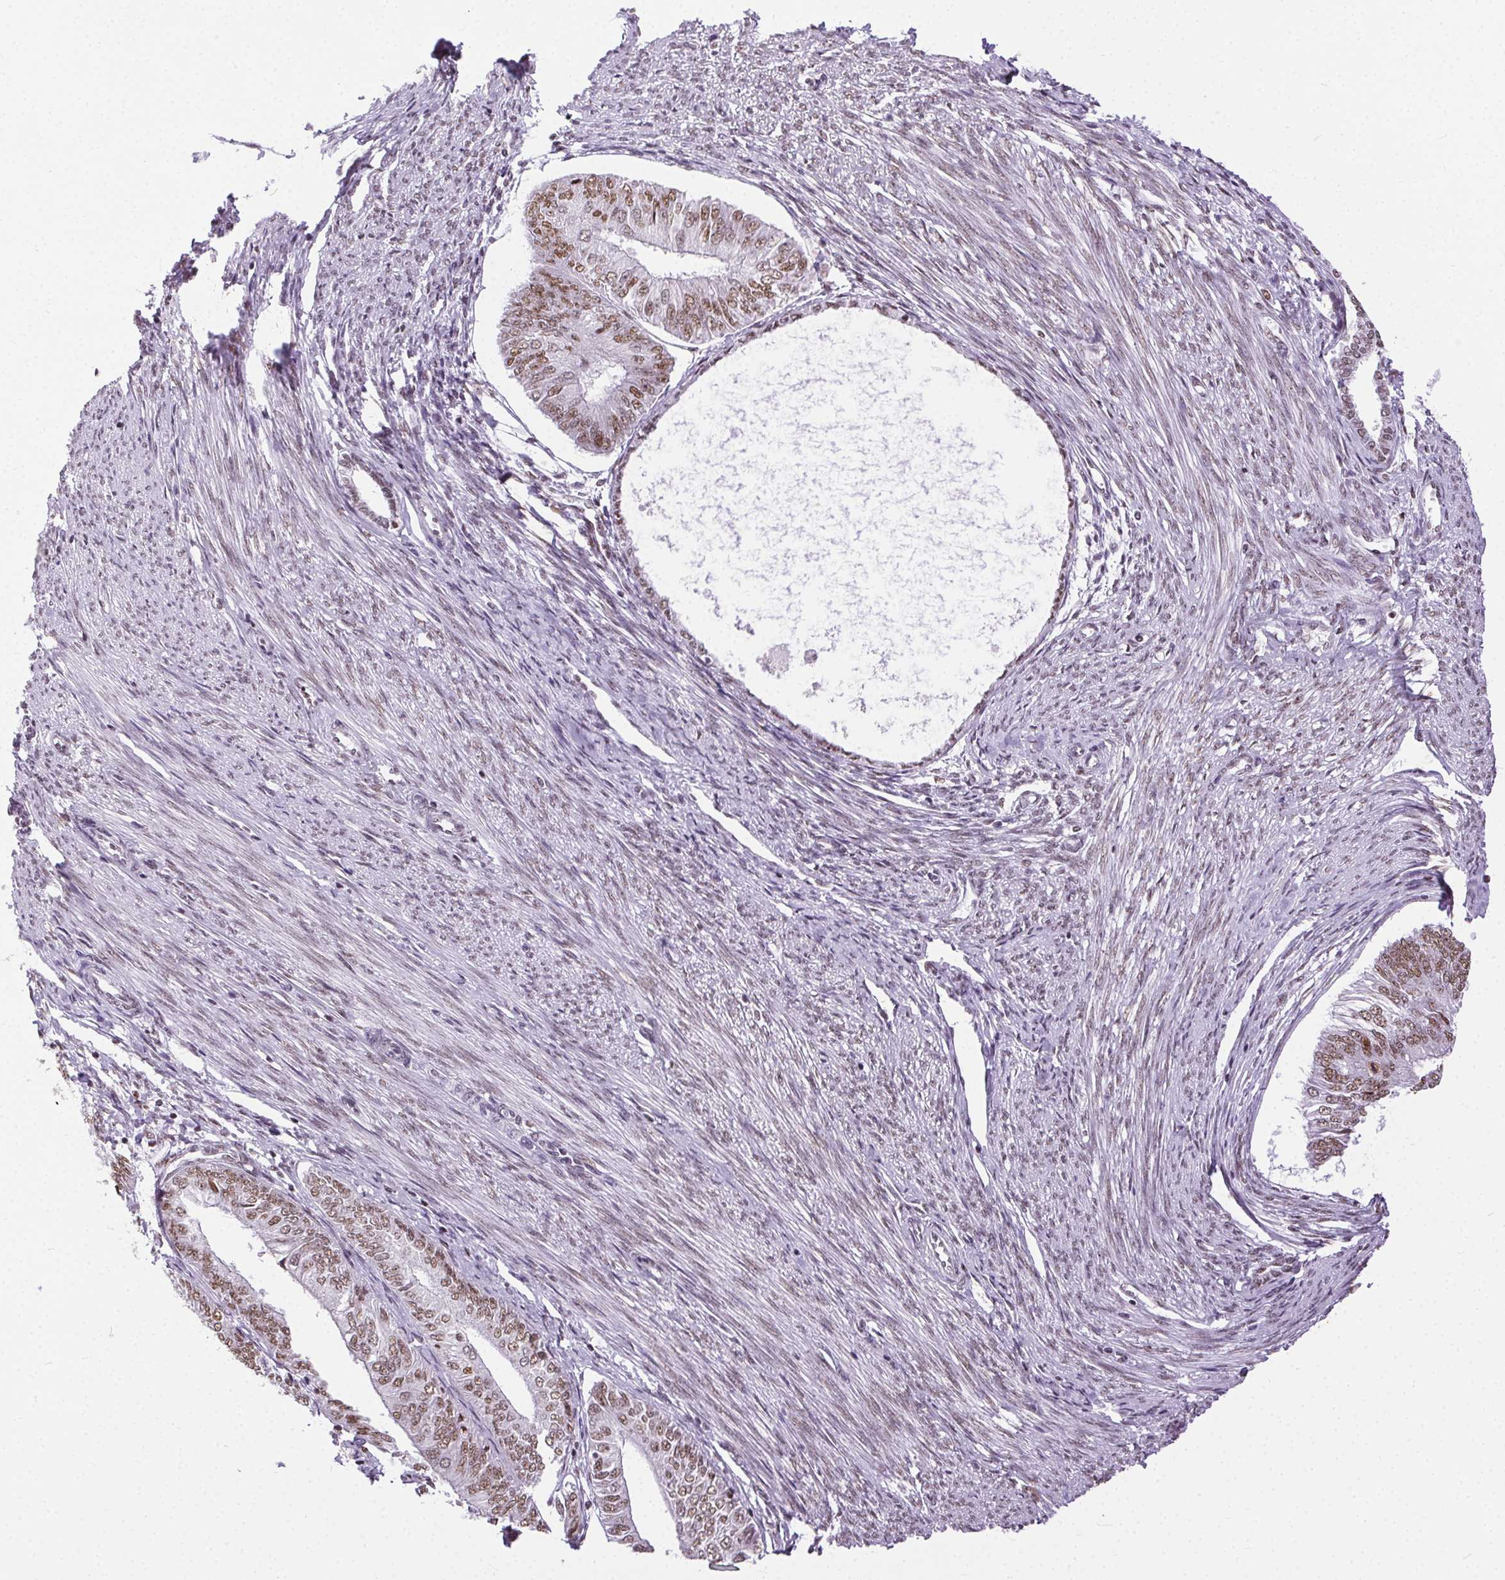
{"staining": {"intensity": "moderate", "quantity": ">75%", "location": "nuclear"}, "tissue": "endometrial cancer", "cell_type": "Tumor cells", "image_type": "cancer", "snomed": [{"axis": "morphology", "description": "Adenocarcinoma, NOS"}, {"axis": "topography", "description": "Endometrium"}], "caption": "Immunohistochemical staining of endometrial cancer (adenocarcinoma) shows medium levels of moderate nuclear expression in approximately >75% of tumor cells. (DAB = brown stain, brightfield microscopy at high magnification).", "gene": "TRA2B", "patient": {"sex": "female", "age": 58}}